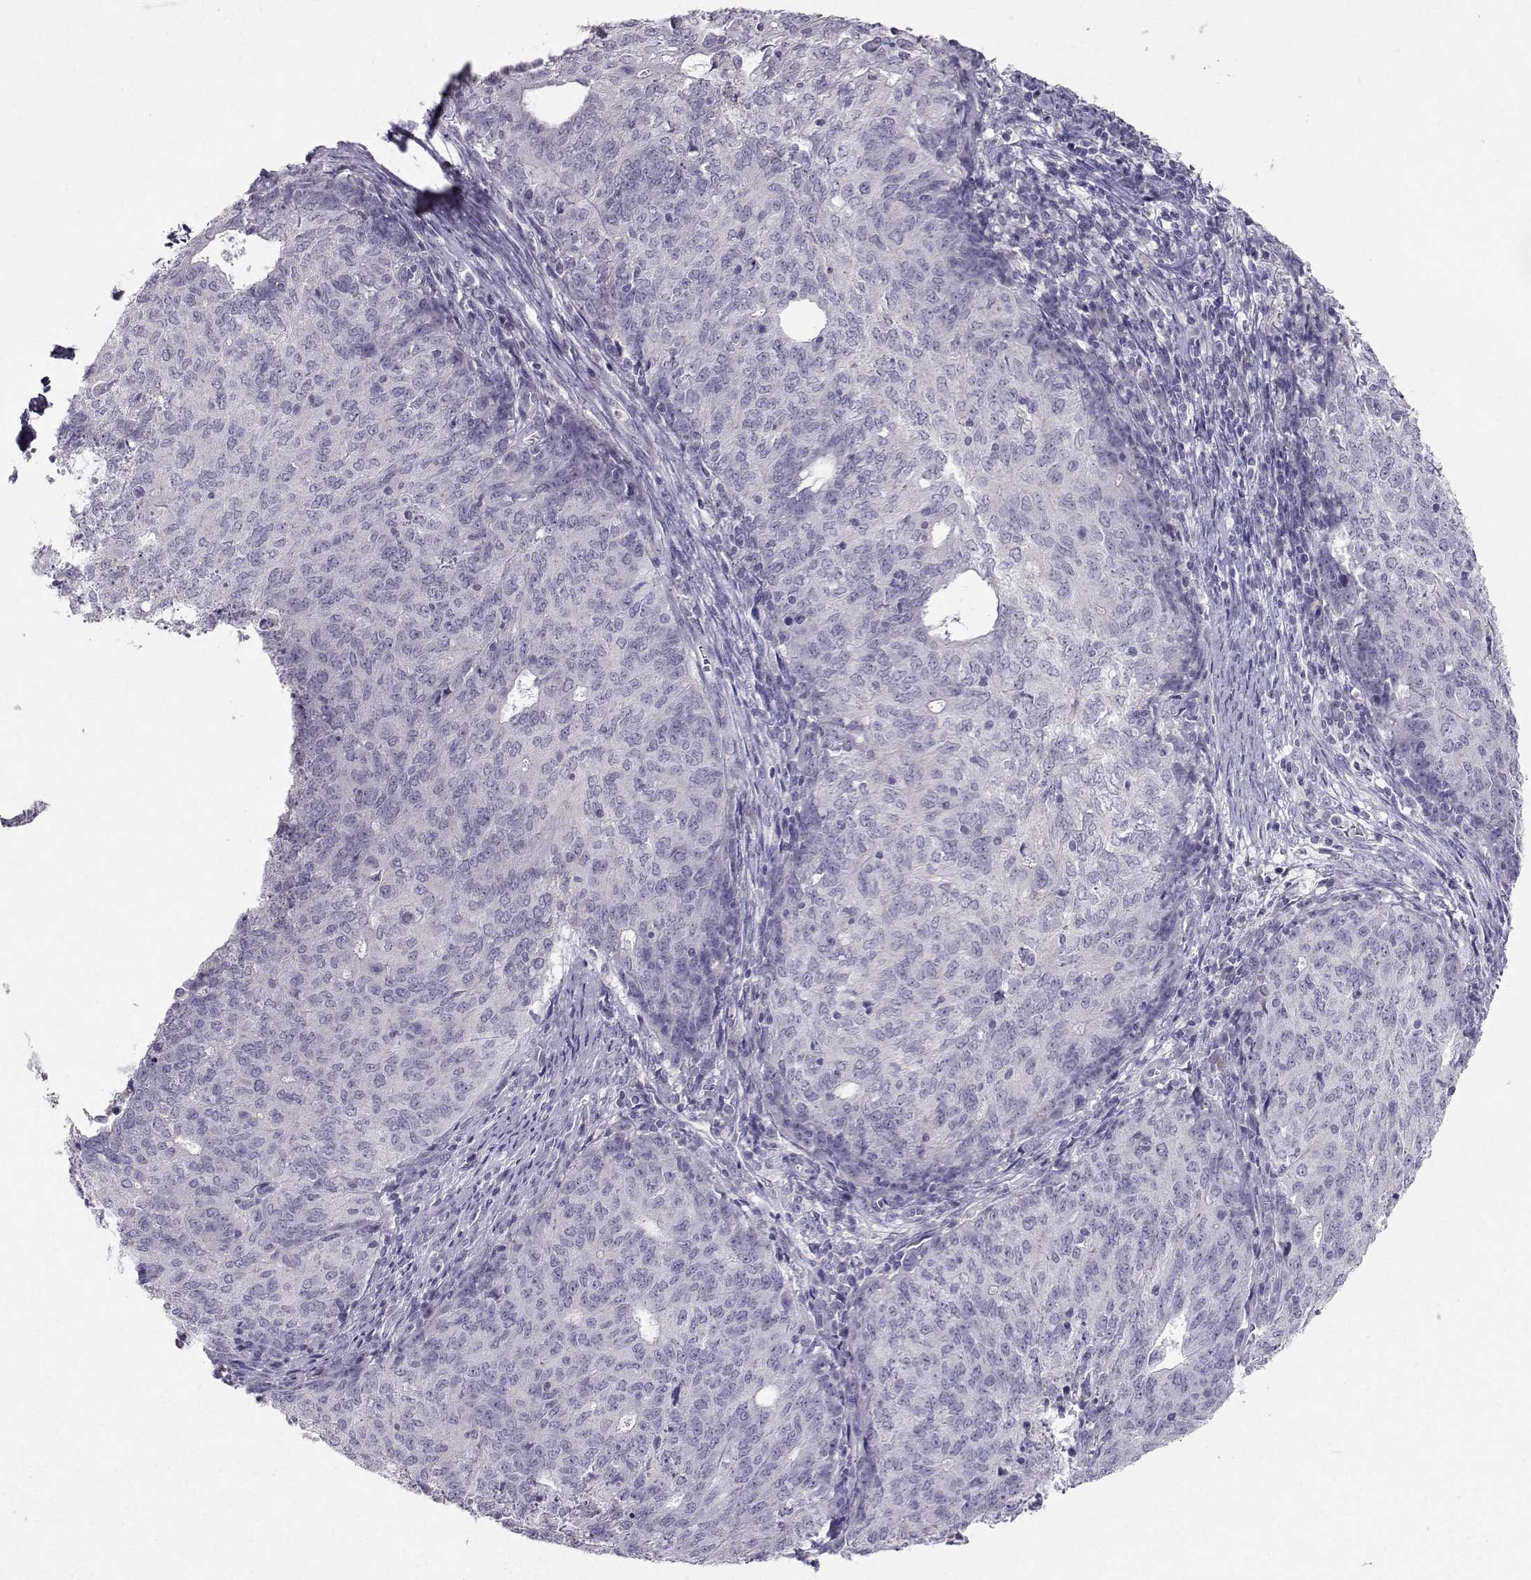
{"staining": {"intensity": "negative", "quantity": "none", "location": "none"}, "tissue": "endometrial cancer", "cell_type": "Tumor cells", "image_type": "cancer", "snomed": [{"axis": "morphology", "description": "Adenocarcinoma, NOS"}, {"axis": "topography", "description": "Endometrium"}], "caption": "IHC of endometrial adenocarcinoma displays no expression in tumor cells.", "gene": "CRYBB1", "patient": {"sex": "female", "age": 82}}